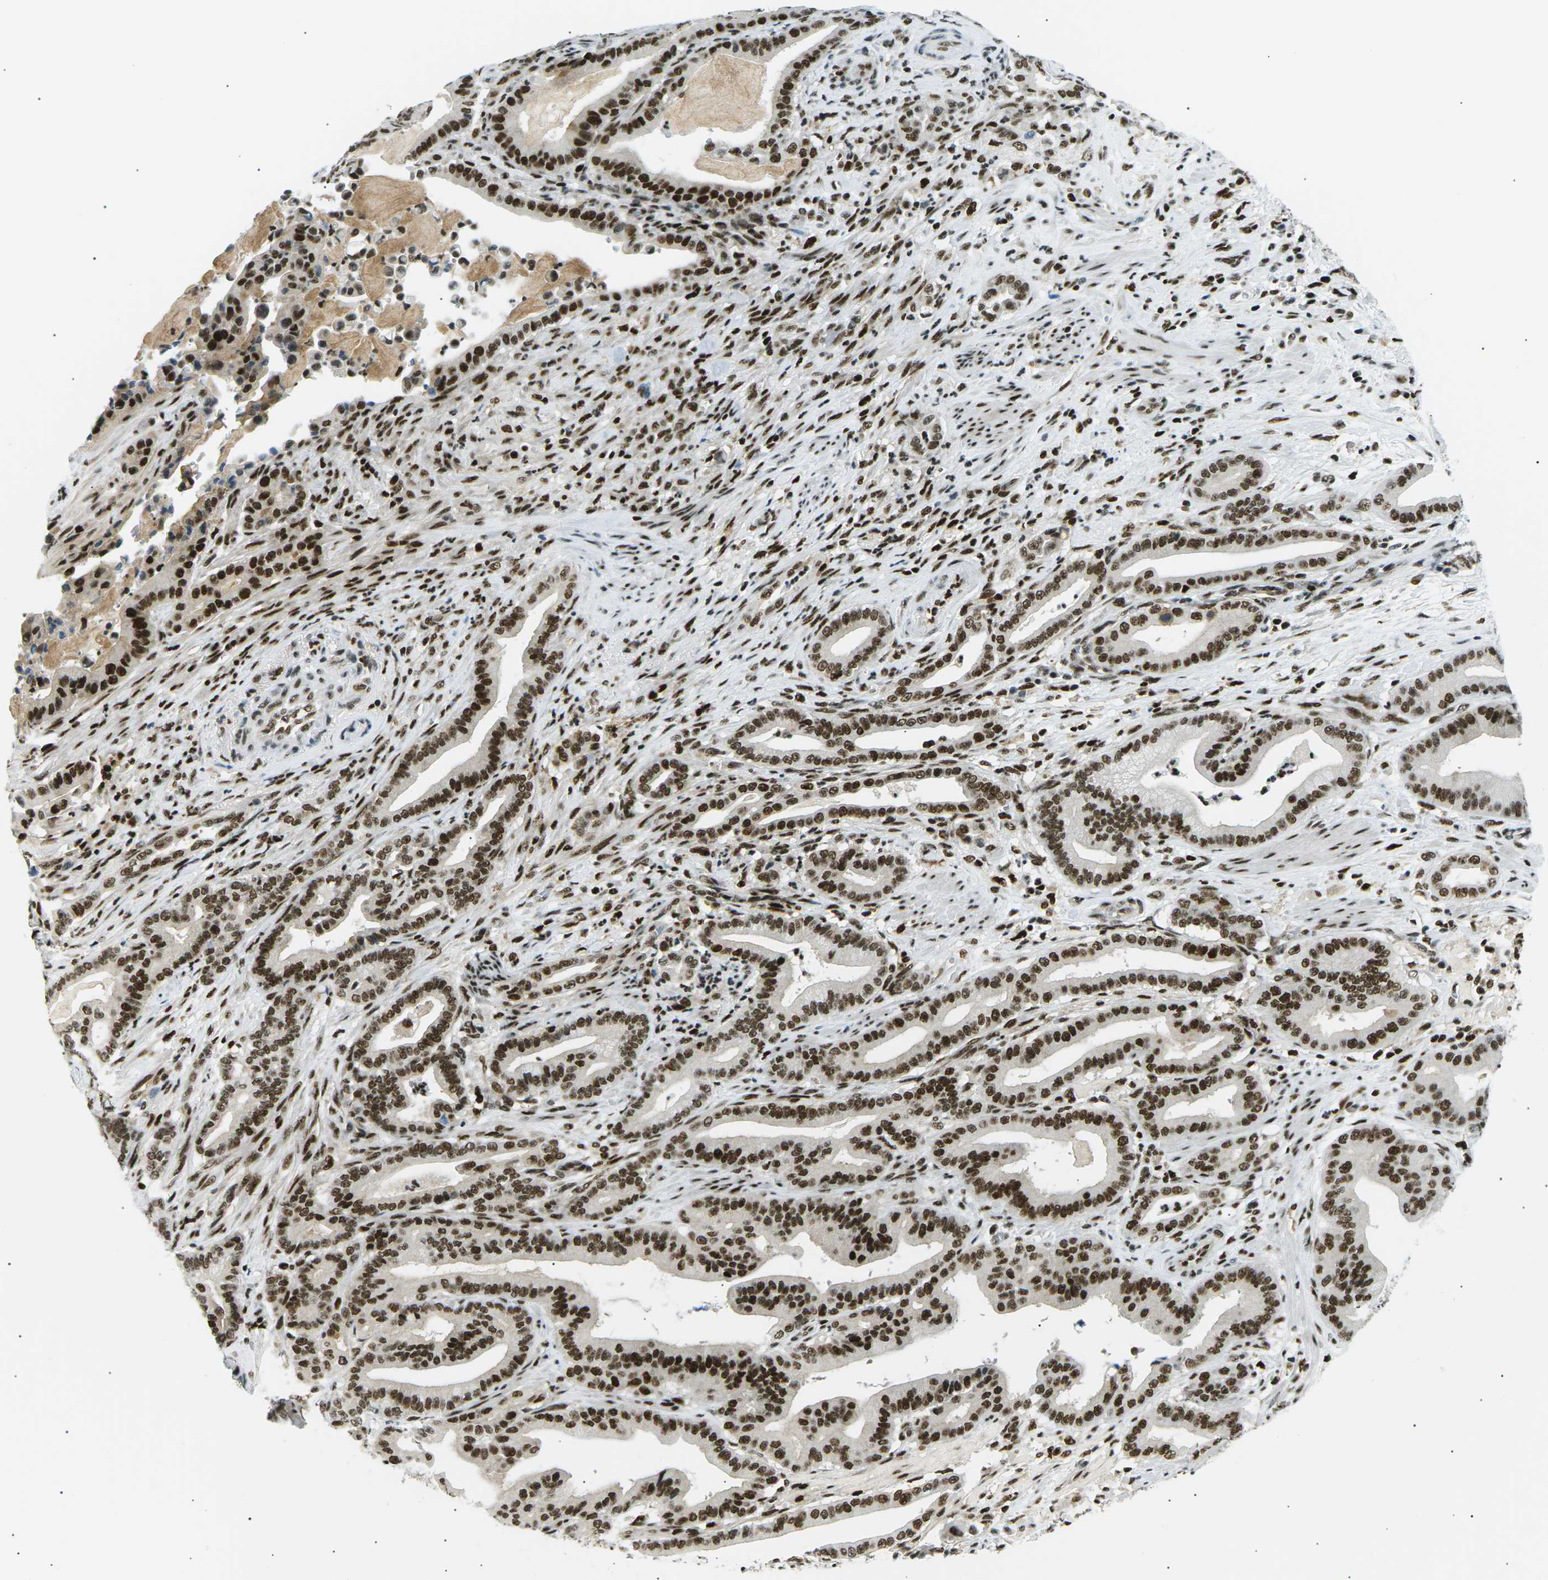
{"staining": {"intensity": "strong", "quantity": ">75%", "location": "nuclear"}, "tissue": "pancreatic cancer", "cell_type": "Tumor cells", "image_type": "cancer", "snomed": [{"axis": "morphology", "description": "Normal tissue, NOS"}, {"axis": "morphology", "description": "Adenocarcinoma, NOS"}, {"axis": "topography", "description": "Pancreas"}], "caption": "Protein analysis of adenocarcinoma (pancreatic) tissue shows strong nuclear staining in about >75% of tumor cells.", "gene": "RPA2", "patient": {"sex": "male", "age": 63}}